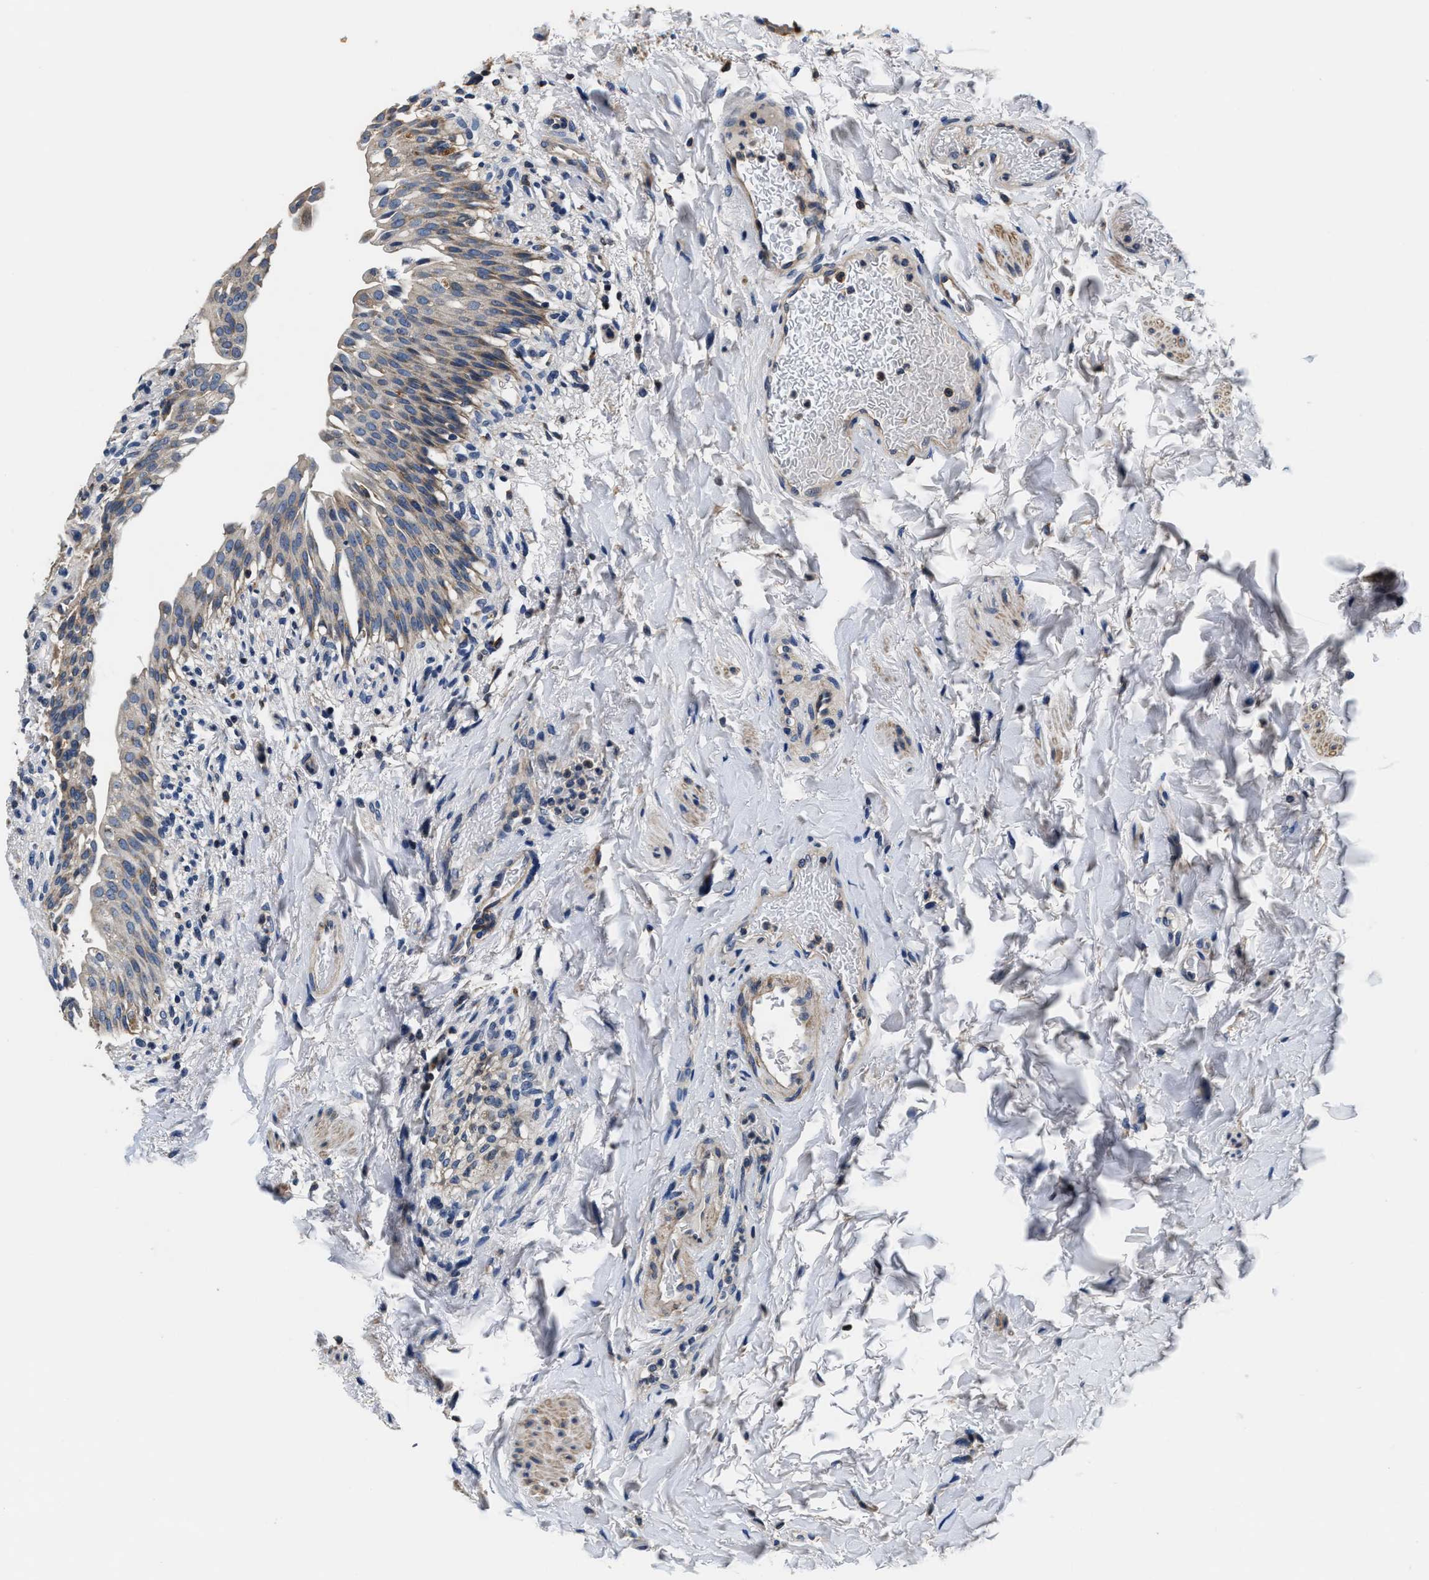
{"staining": {"intensity": "weak", "quantity": ">75%", "location": "cytoplasmic/membranous"}, "tissue": "urinary bladder", "cell_type": "Urothelial cells", "image_type": "normal", "snomed": [{"axis": "morphology", "description": "Normal tissue, NOS"}, {"axis": "topography", "description": "Urinary bladder"}], "caption": "Immunohistochemistry (IHC) staining of benign urinary bladder, which demonstrates low levels of weak cytoplasmic/membranous expression in approximately >75% of urothelial cells indicating weak cytoplasmic/membranous protein expression. The staining was performed using DAB (3,3'-diaminobenzidine) (brown) for protein detection and nuclei were counterstained in hematoxylin (blue).", "gene": "ANKIB1", "patient": {"sex": "female", "age": 60}}